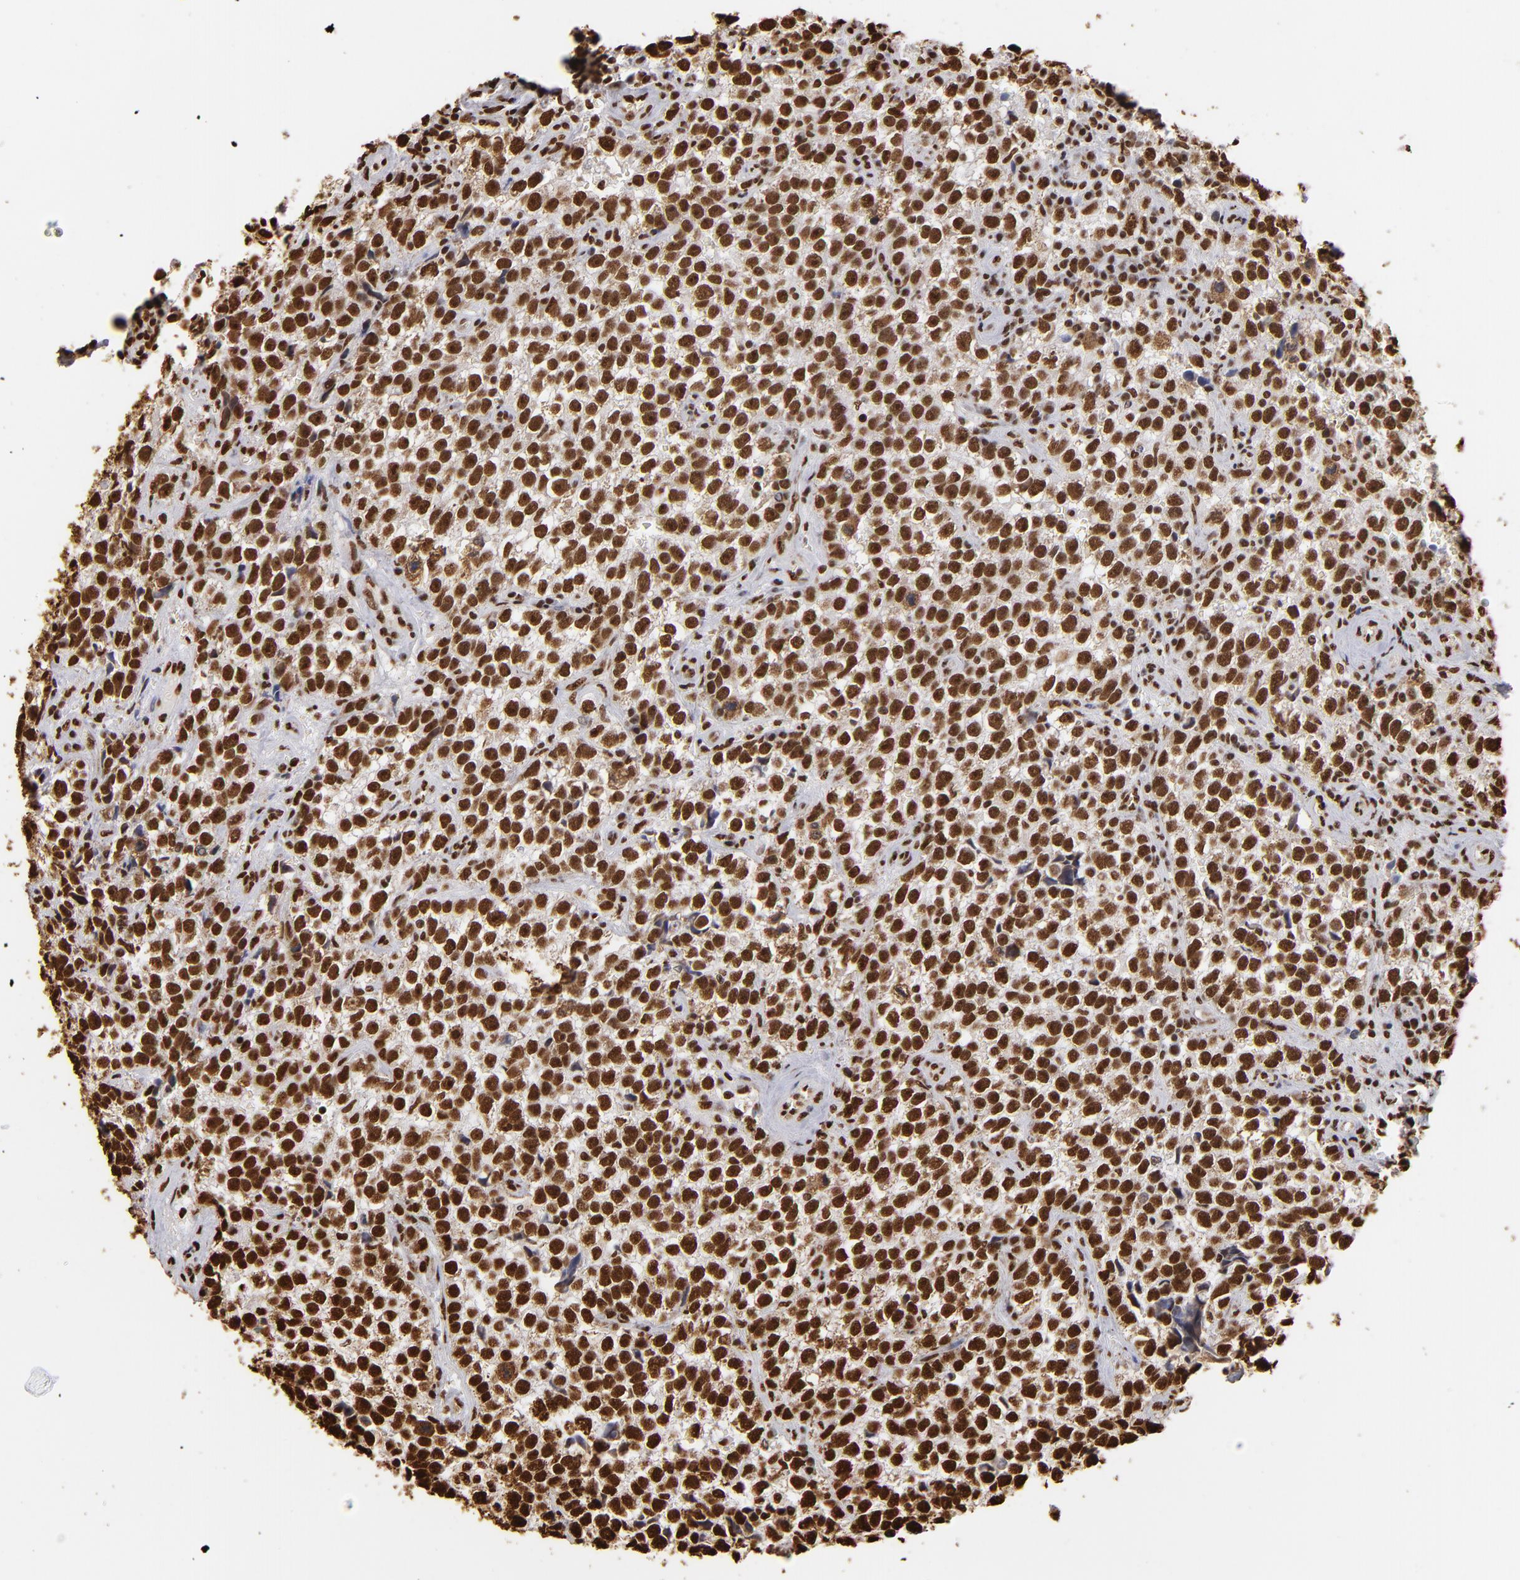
{"staining": {"intensity": "strong", "quantity": ">75%", "location": "nuclear"}, "tissue": "testis cancer", "cell_type": "Tumor cells", "image_type": "cancer", "snomed": [{"axis": "morphology", "description": "Seminoma, NOS"}, {"axis": "topography", "description": "Testis"}], "caption": "Strong nuclear protein positivity is identified in about >75% of tumor cells in testis cancer (seminoma).", "gene": "ILF3", "patient": {"sex": "male", "age": 38}}